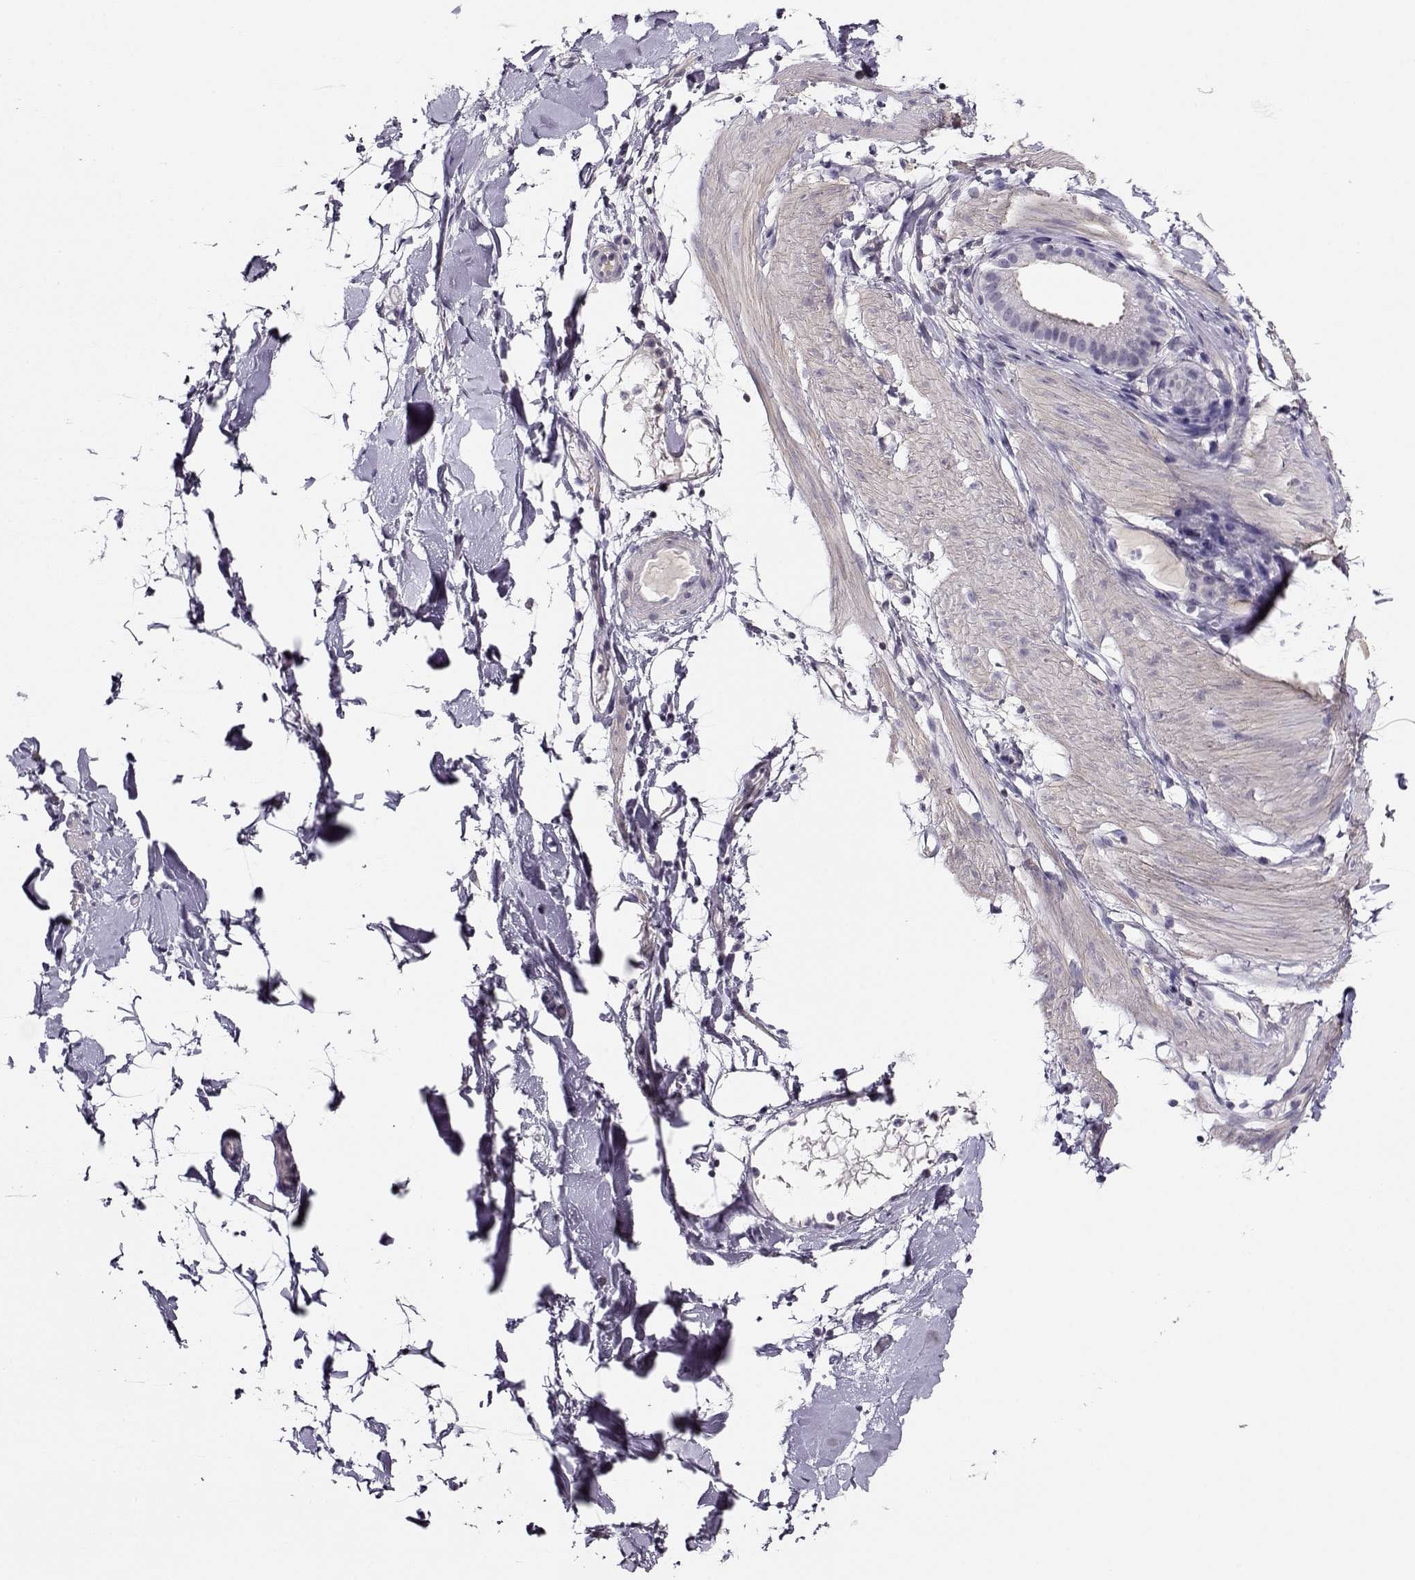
{"staining": {"intensity": "negative", "quantity": "none", "location": "none"}, "tissue": "soft tissue", "cell_type": "Fibroblasts", "image_type": "normal", "snomed": [{"axis": "morphology", "description": "Normal tissue, NOS"}, {"axis": "topography", "description": "Gallbladder"}, {"axis": "topography", "description": "Peripheral nerve tissue"}], "caption": "Immunohistochemistry (IHC) photomicrograph of benign soft tissue: human soft tissue stained with DAB (3,3'-diaminobenzidine) exhibits no significant protein positivity in fibroblasts.", "gene": "CRX", "patient": {"sex": "female", "age": 45}}